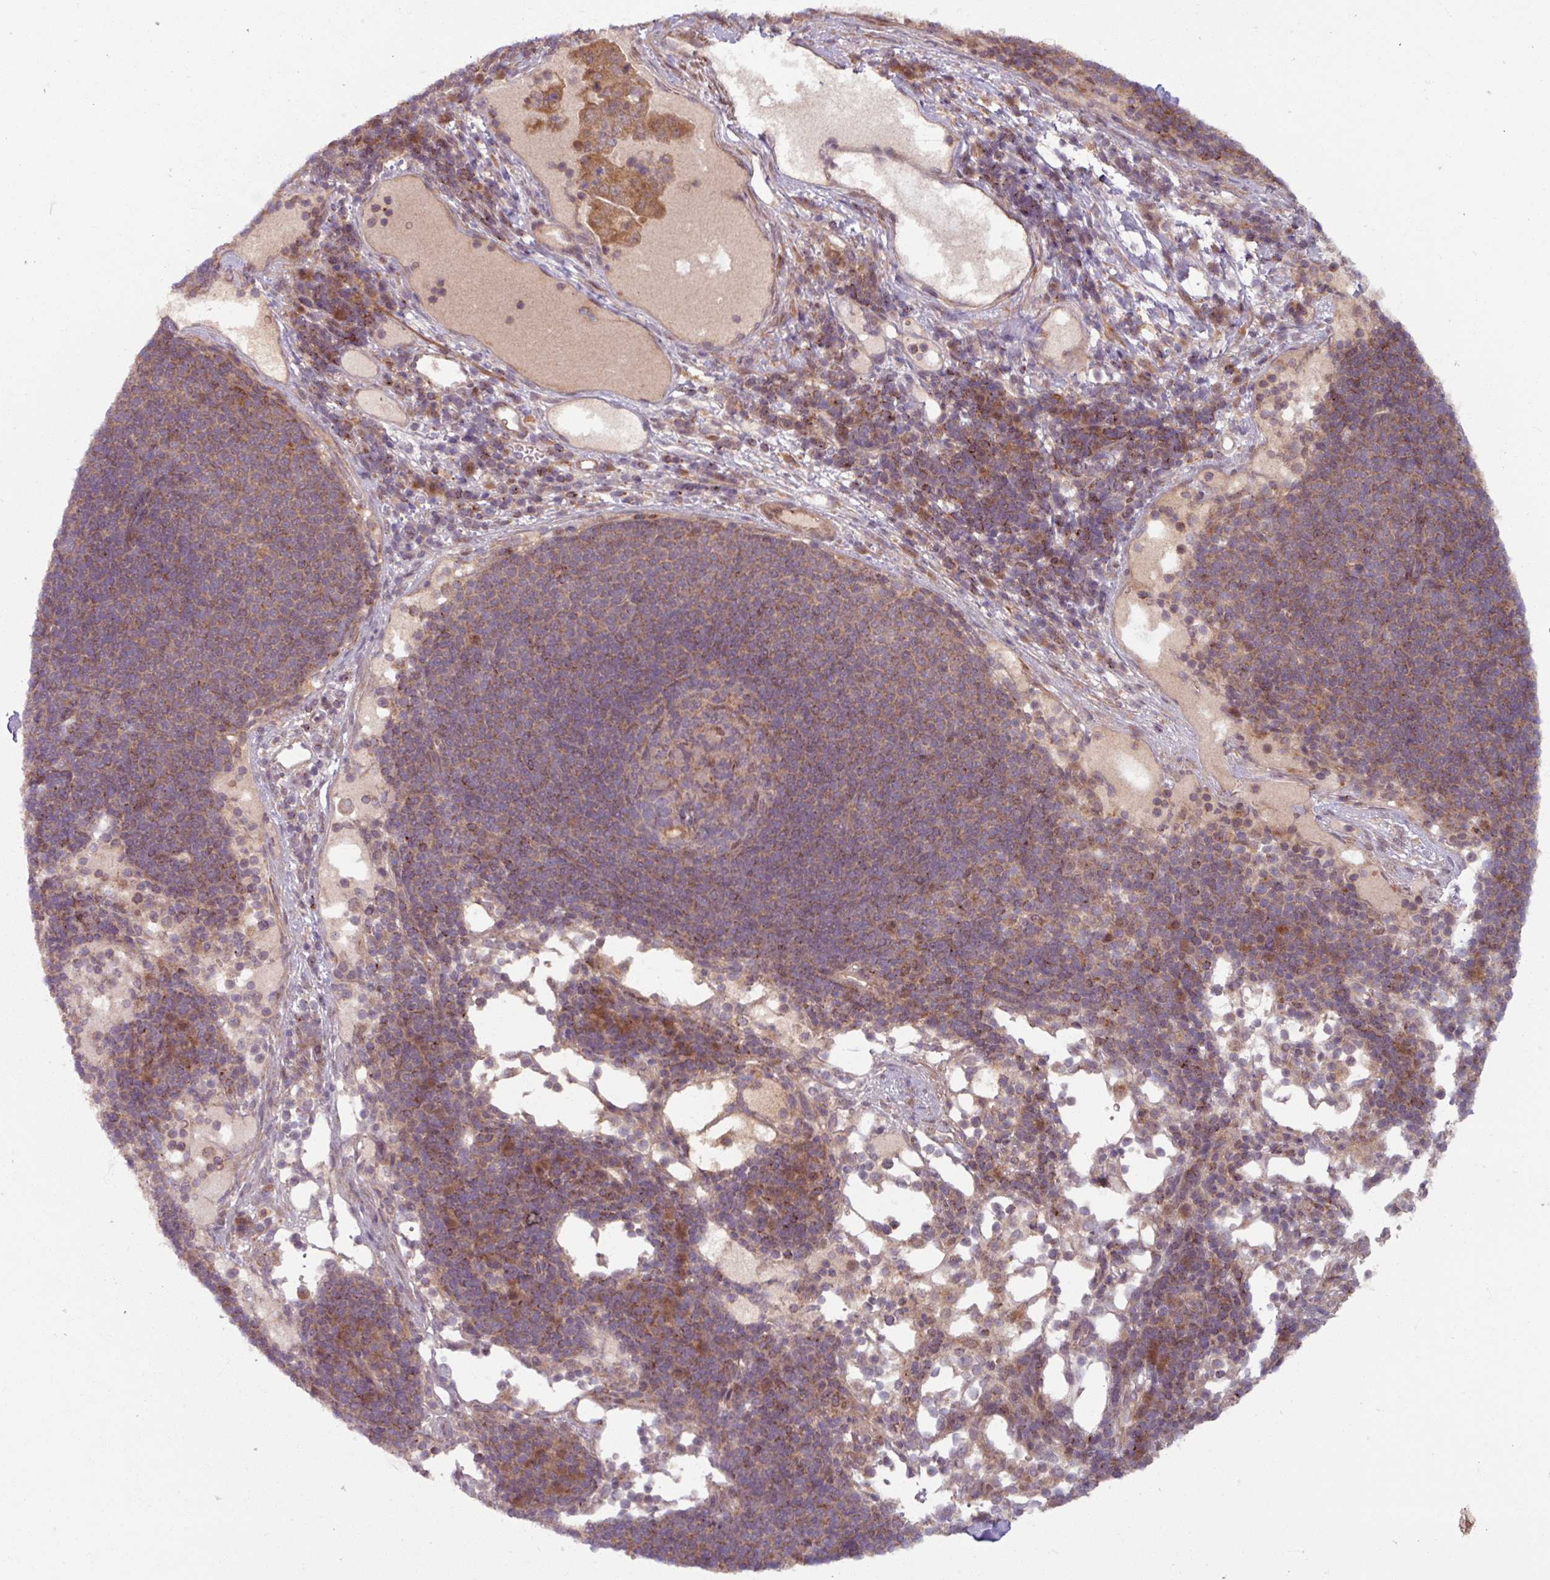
{"staining": {"intensity": "moderate", "quantity": ">75%", "location": "cytoplasmic/membranous"}, "tissue": "pancreatic cancer", "cell_type": "Tumor cells", "image_type": "cancer", "snomed": [{"axis": "morphology", "description": "Adenocarcinoma, NOS"}, {"axis": "topography", "description": "Pancreas"}], "caption": "High-power microscopy captured an immunohistochemistry micrograph of pancreatic cancer (adenocarcinoma), revealing moderate cytoplasmic/membranous positivity in about >75% of tumor cells.", "gene": "OR6B1", "patient": {"sex": "female", "age": 63}}